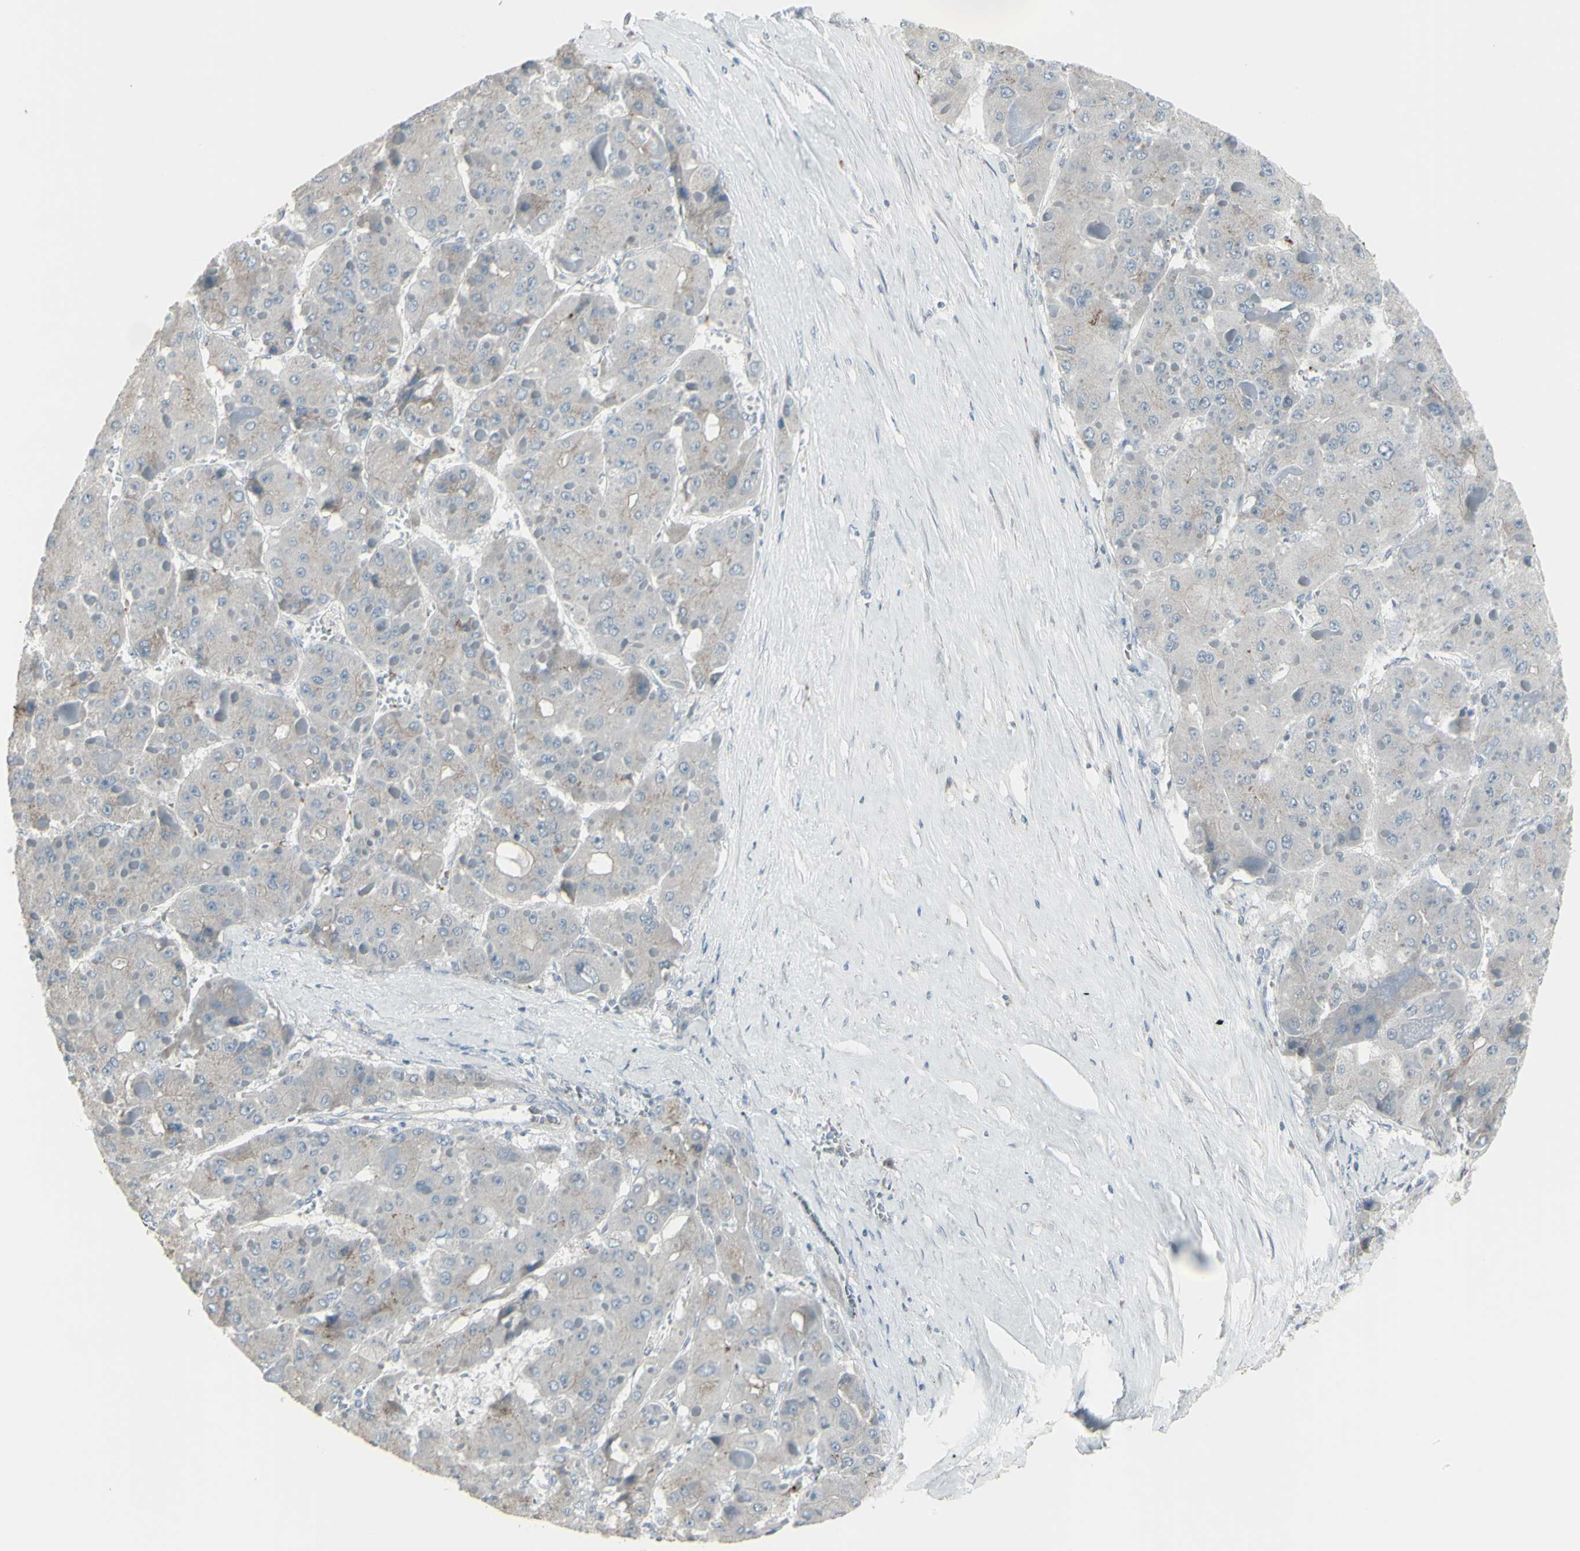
{"staining": {"intensity": "weak", "quantity": "<25%", "location": "cytoplasmic/membranous"}, "tissue": "liver cancer", "cell_type": "Tumor cells", "image_type": "cancer", "snomed": [{"axis": "morphology", "description": "Carcinoma, Hepatocellular, NOS"}, {"axis": "topography", "description": "Liver"}], "caption": "Image shows no protein positivity in tumor cells of liver cancer tissue.", "gene": "CD79B", "patient": {"sex": "female", "age": 73}}